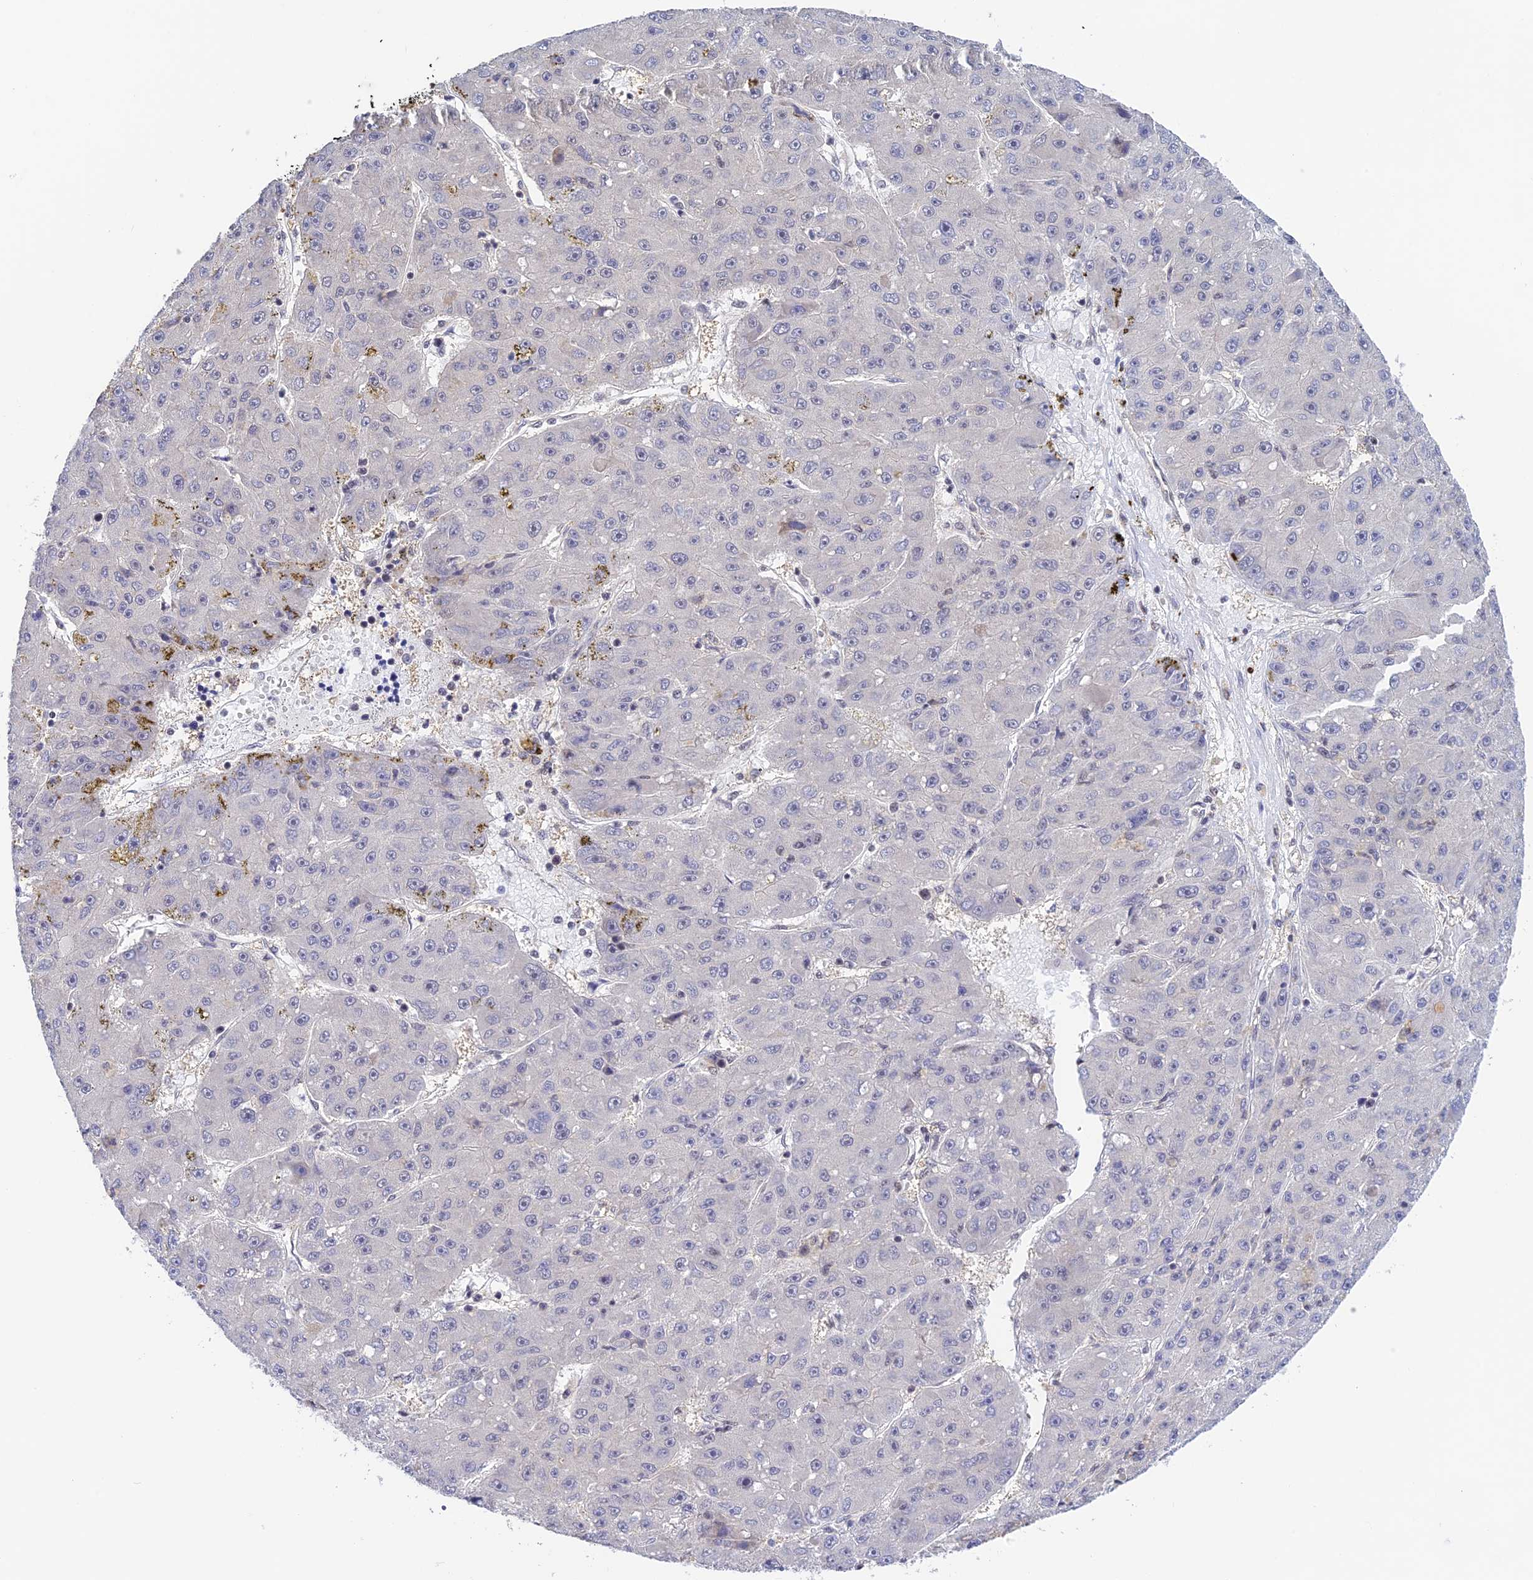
{"staining": {"intensity": "negative", "quantity": "none", "location": "none"}, "tissue": "liver cancer", "cell_type": "Tumor cells", "image_type": "cancer", "snomed": [{"axis": "morphology", "description": "Carcinoma, Hepatocellular, NOS"}, {"axis": "topography", "description": "Liver"}], "caption": "Tumor cells are negative for protein expression in human hepatocellular carcinoma (liver).", "gene": "THAP11", "patient": {"sex": "male", "age": 67}}